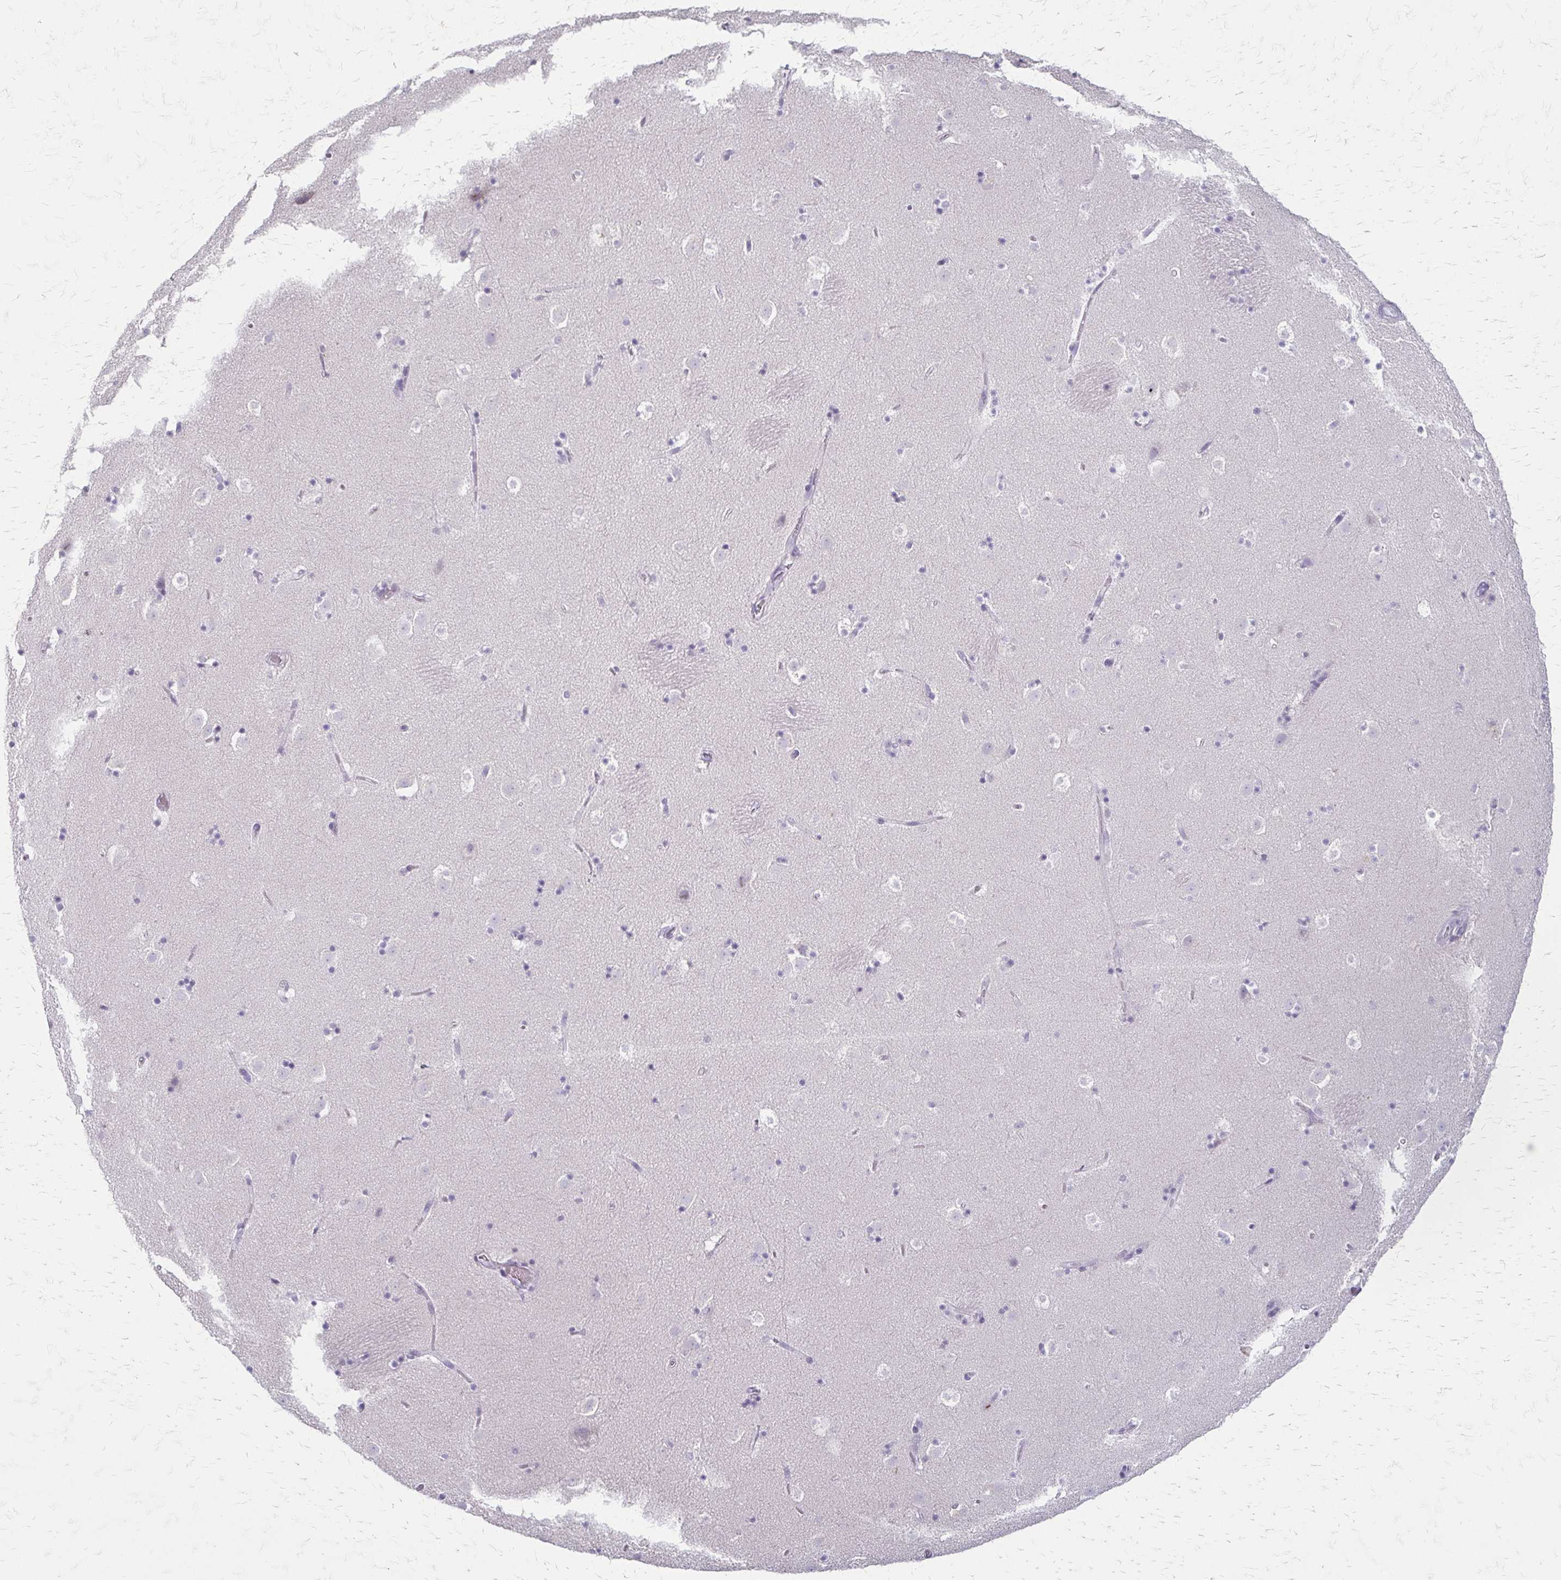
{"staining": {"intensity": "negative", "quantity": "none", "location": "none"}, "tissue": "caudate", "cell_type": "Glial cells", "image_type": "normal", "snomed": [{"axis": "morphology", "description": "Normal tissue, NOS"}, {"axis": "topography", "description": "Lateral ventricle wall"}], "caption": "High power microscopy photomicrograph of an immunohistochemistry (IHC) image of unremarkable caudate, revealing no significant positivity in glial cells.", "gene": "ACP5", "patient": {"sex": "male", "age": 37}}